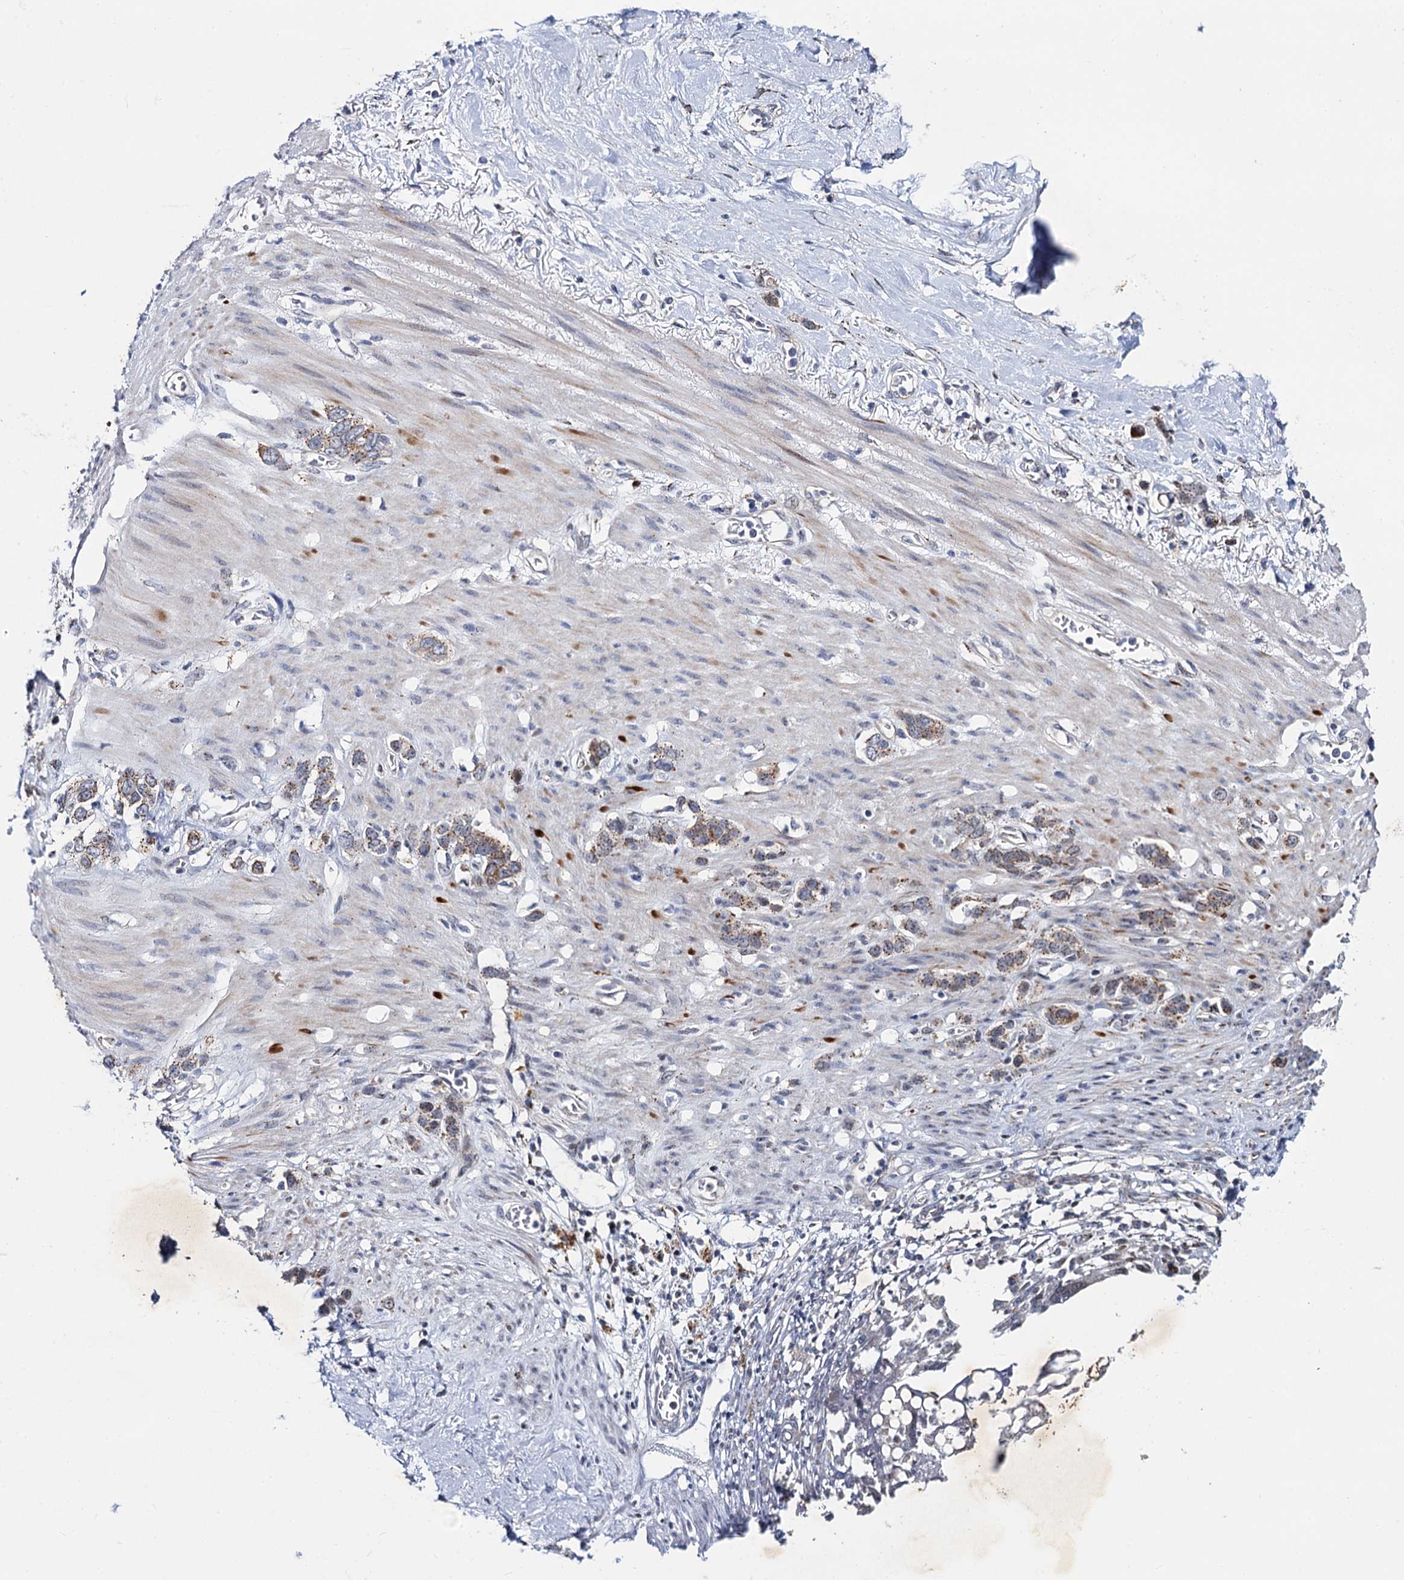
{"staining": {"intensity": "moderate", "quantity": "<25%", "location": "cytoplasmic/membranous"}, "tissue": "stomach cancer", "cell_type": "Tumor cells", "image_type": "cancer", "snomed": [{"axis": "morphology", "description": "Adenocarcinoma, NOS"}, {"axis": "morphology", "description": "Adenocarcinoma, High grade"}, {"axis": "topography", "description": "Stomach, upper"}, {"axis": "topography", "description": "Stomach, lower"}], "caption": "Brown immunohistochemical staining in stomach cancer exhibits moderate cytoplasmic/membranous positivity in about <25% of tumor cells.", "gene": "THAP2", "patient": {"sex": "female", "age": 65}}